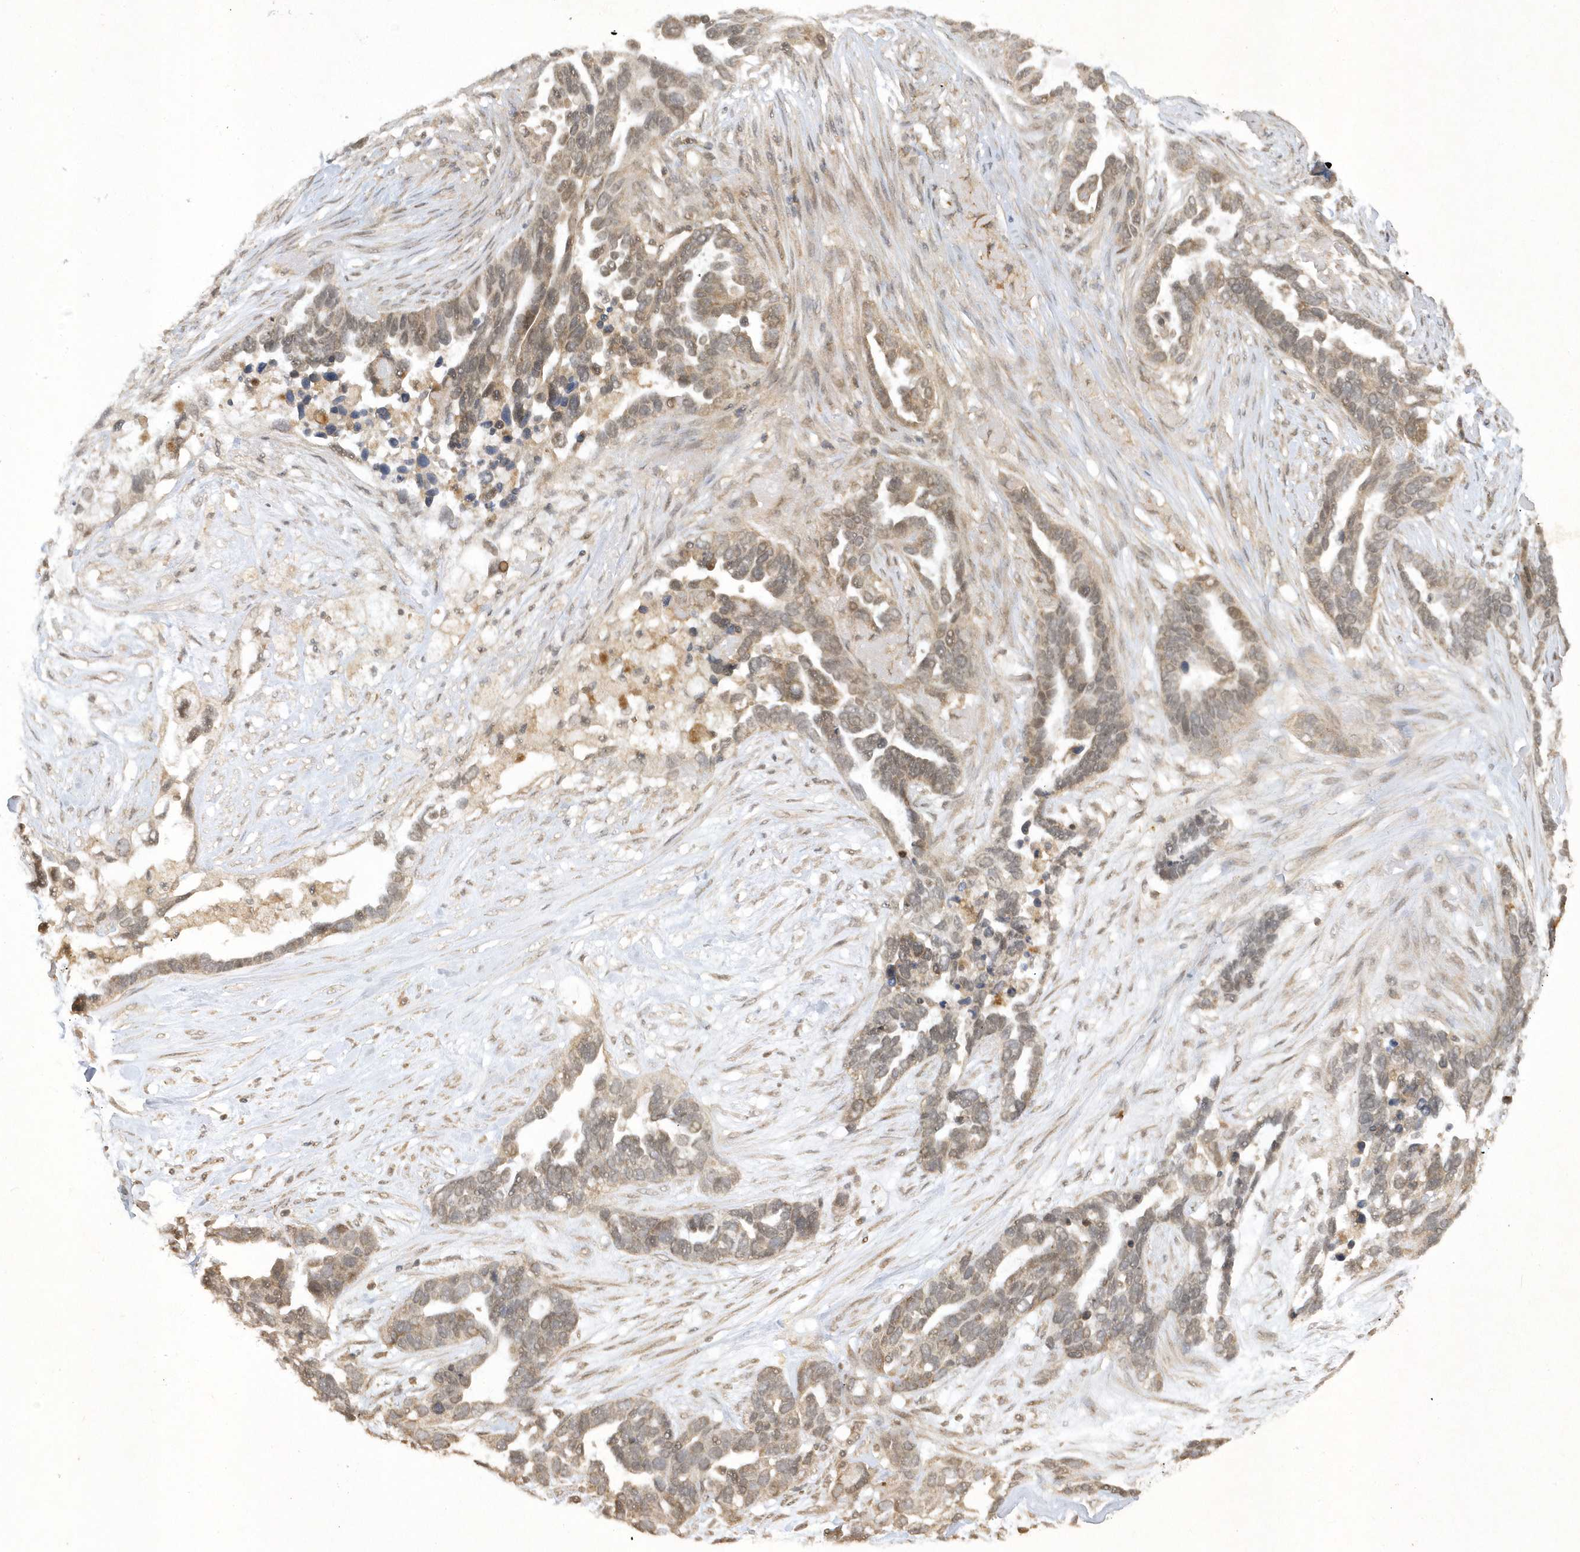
{"staining": {"intensity": "weak", "quantity": "25%-75%", "location": "cytoplasmic/membranous"}, "tissue": "ovarian cancer", "cell_type": "Tumor cells", "image_type": "cancer", "snomed": [{"axis": "morphology", "description": "Cystadenocarcinoma, serous, NOS"}, {"axis": "topography", "description": "Ovary"}], "caption": "The histopathology image shows immunohistochemical staining of ovarian cancer. There is weak cytoplasmic/membranous staining is seen in about 25%-75% of tumor cells.", "gene": "ZNF213", "patient": {"sex": "female", "age": 54}}